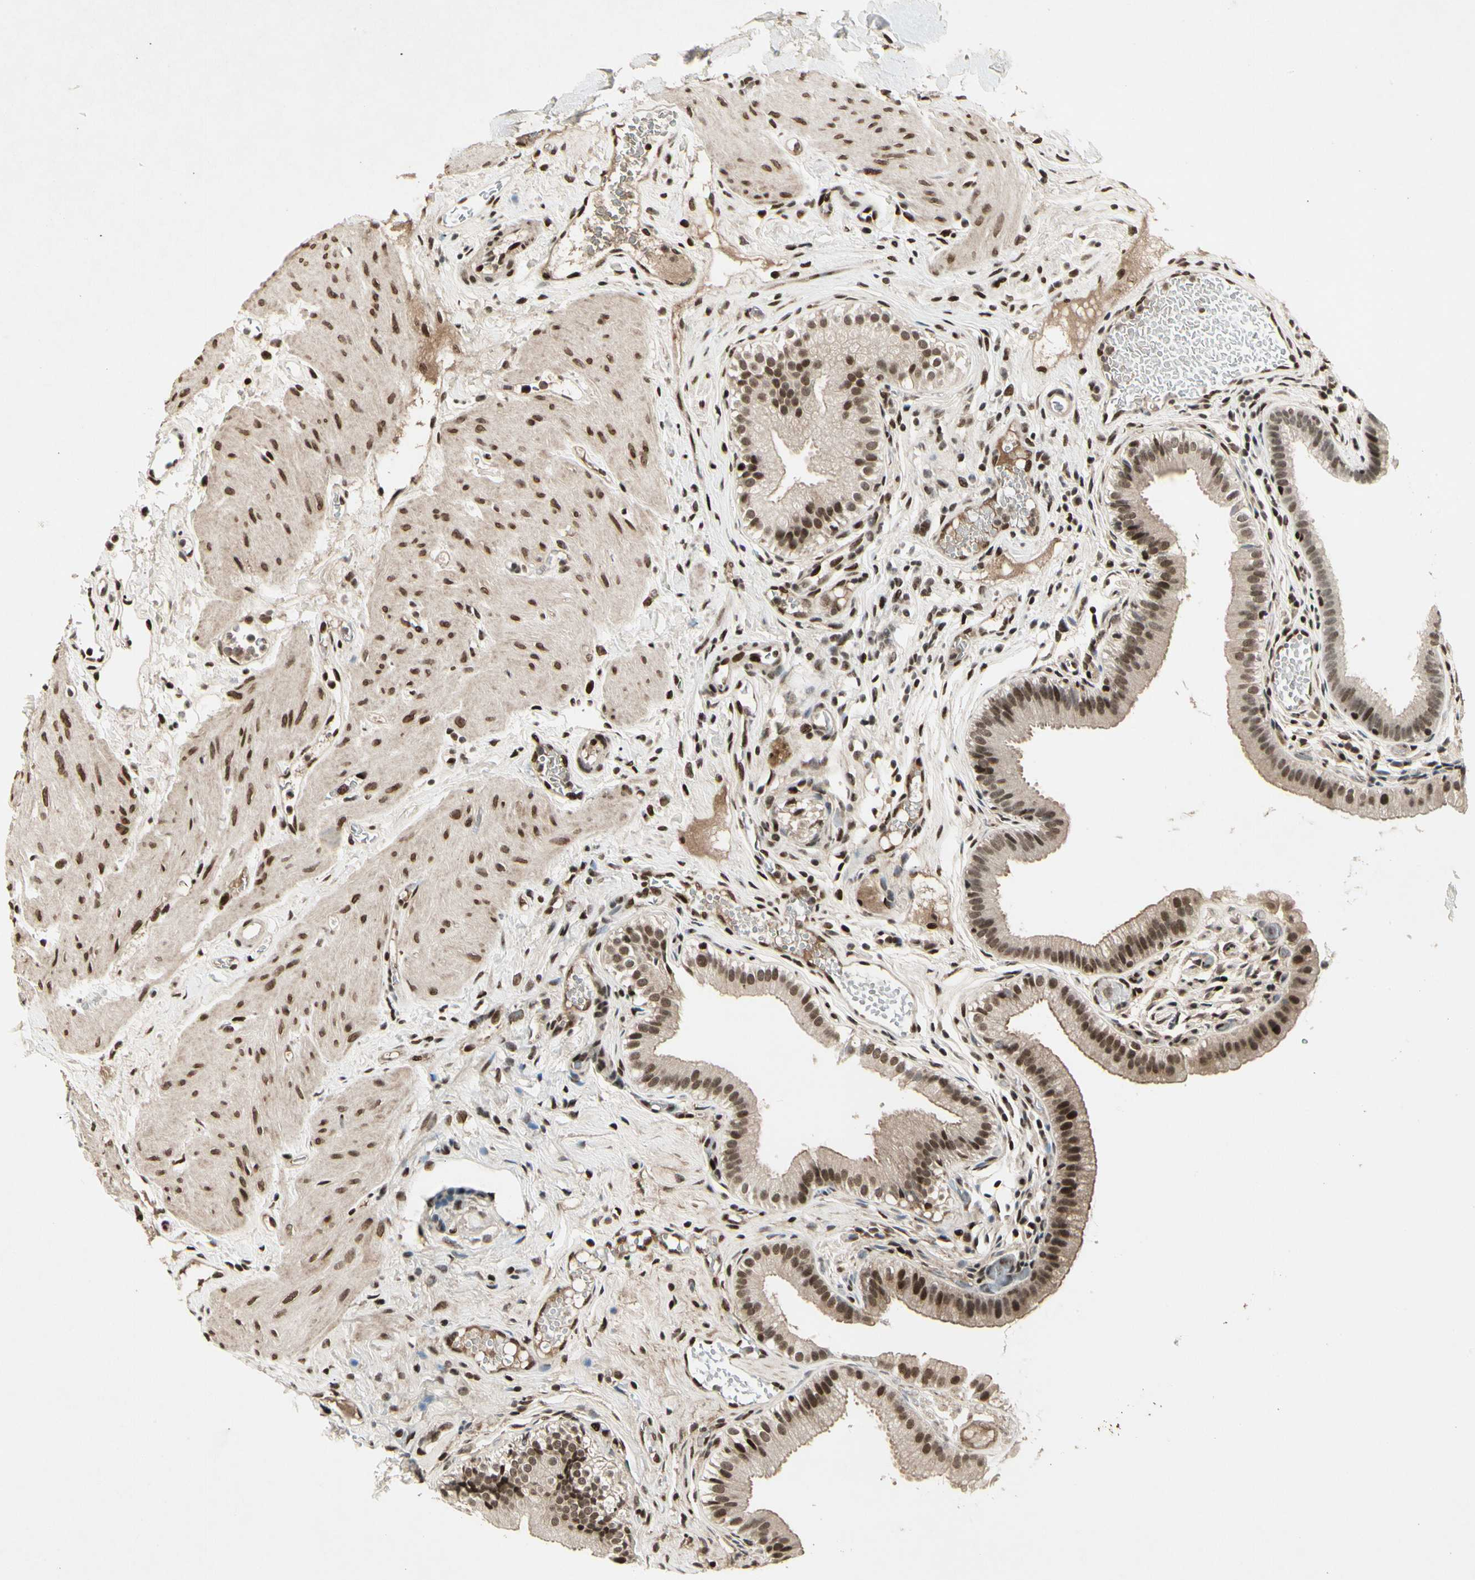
{"staining": {"intensity": "moderate", "quantity": ">75%", "location": "nuclear"}, "tissue": "gallbladder", "cell_type": "Glandular cells", "image_type": "normal", "snomed": [{"axis": "morphology", "description": "Normal tissue, NOS"}, {"axis": "topography", "description": "Gallbladder"}], "caption": "Immunohistochemistry of benign gallbladder displays medium levels of moderate nuclear positivity in approximately >75% of glandular cells.", "gene": "FOXJ2", "patient": {"sex": "female", "age": 26}}